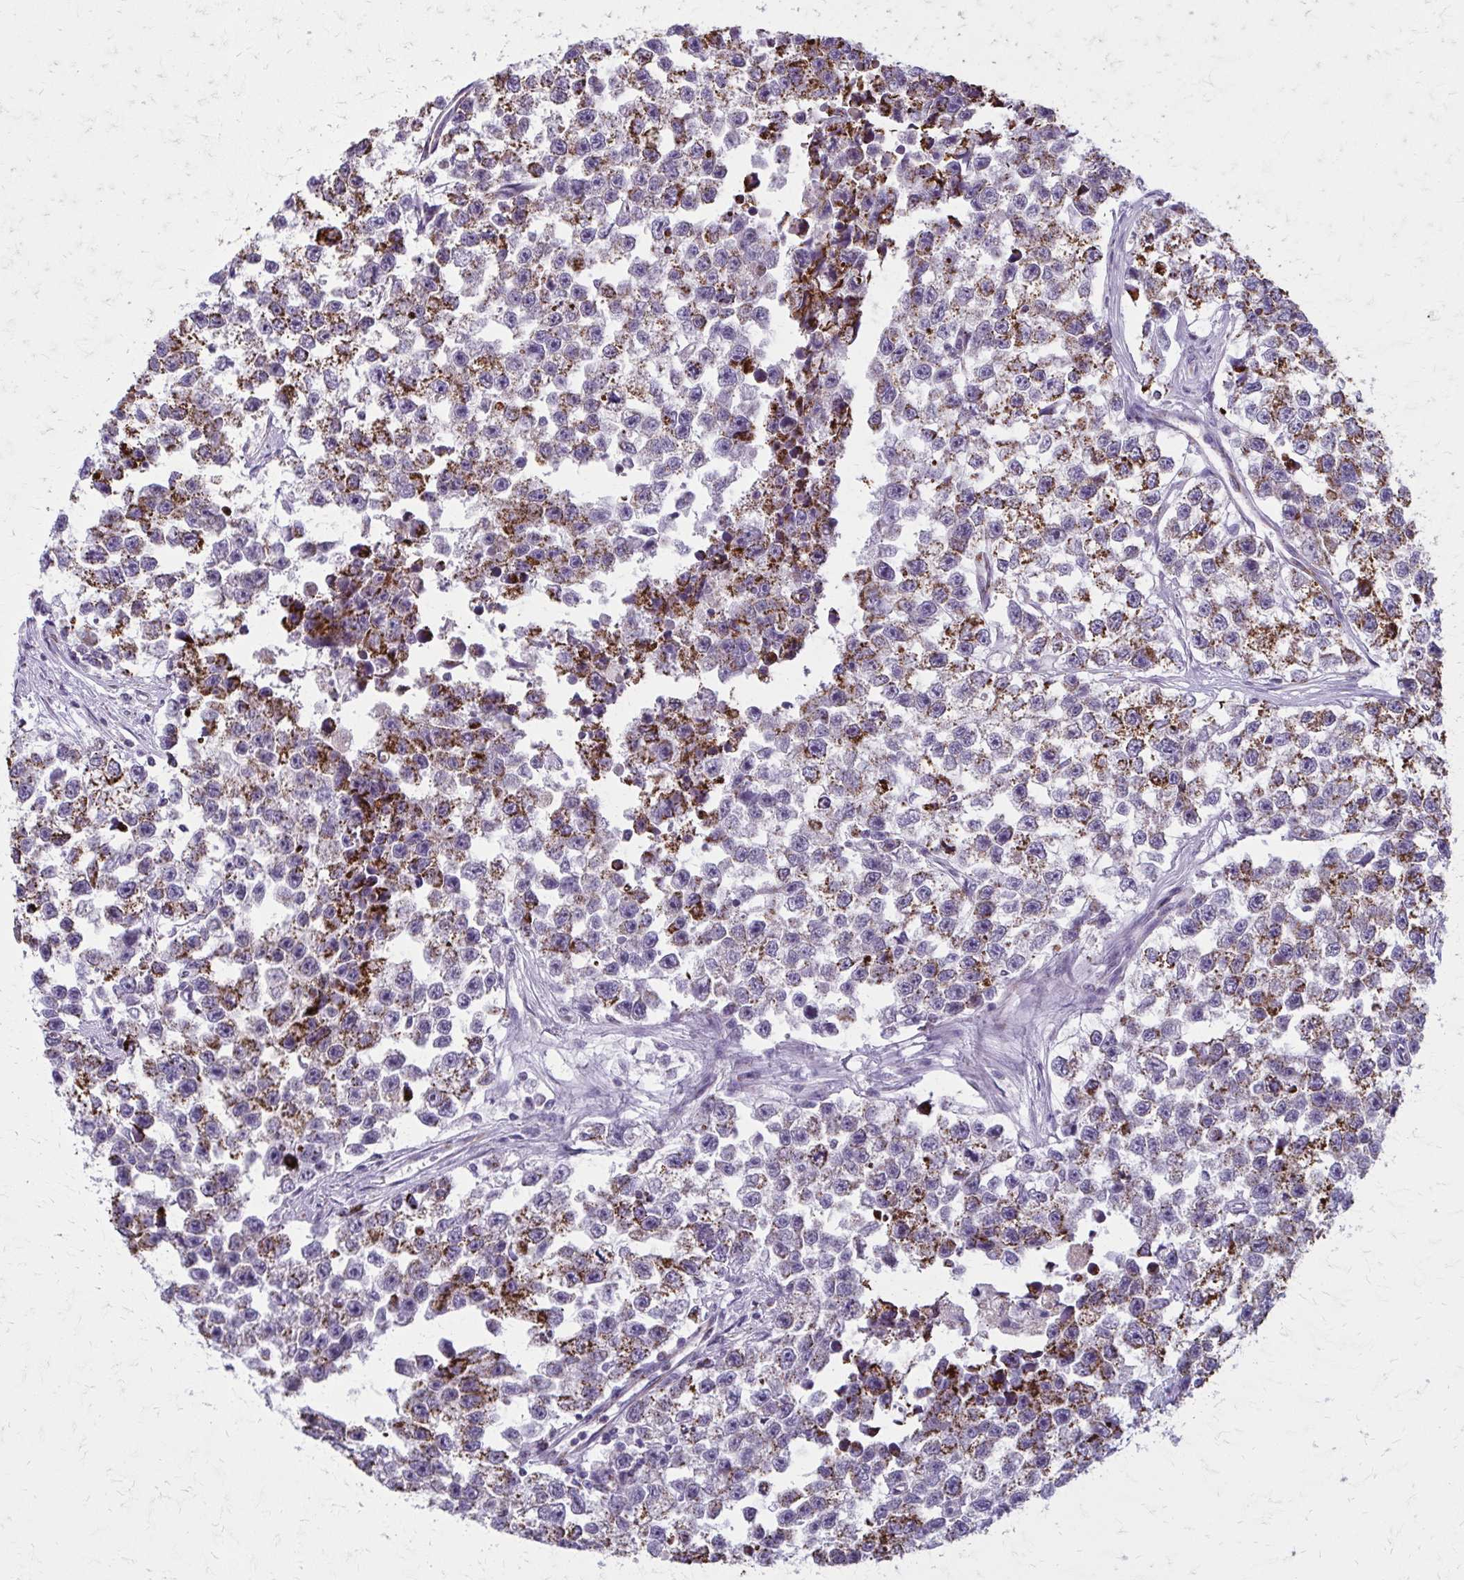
{"staining": {"intensity": "moderate", "quantity": "25%-75%", "location": "cytoplasmic/membranous"}, "tissue": "testis cancer", "cell_type": "Tumor cells", "image_type": "cancer", "snomed": [{"axis": "morphology", "description": "Seminoma, NOS"}, {"axis": "topography", "description": "Testis"}], "caption": "Immunohistochemical staining of testis cancer (seminoma) reveals medium levels of moderate cytoplasmic/membranous expression in approximately 25%-75% of tumor cells. (DAB IHC with brightfield microscopy, high magnification).", "gene": "TVP23A", "patient": {"sex": "male", "age": 26}}